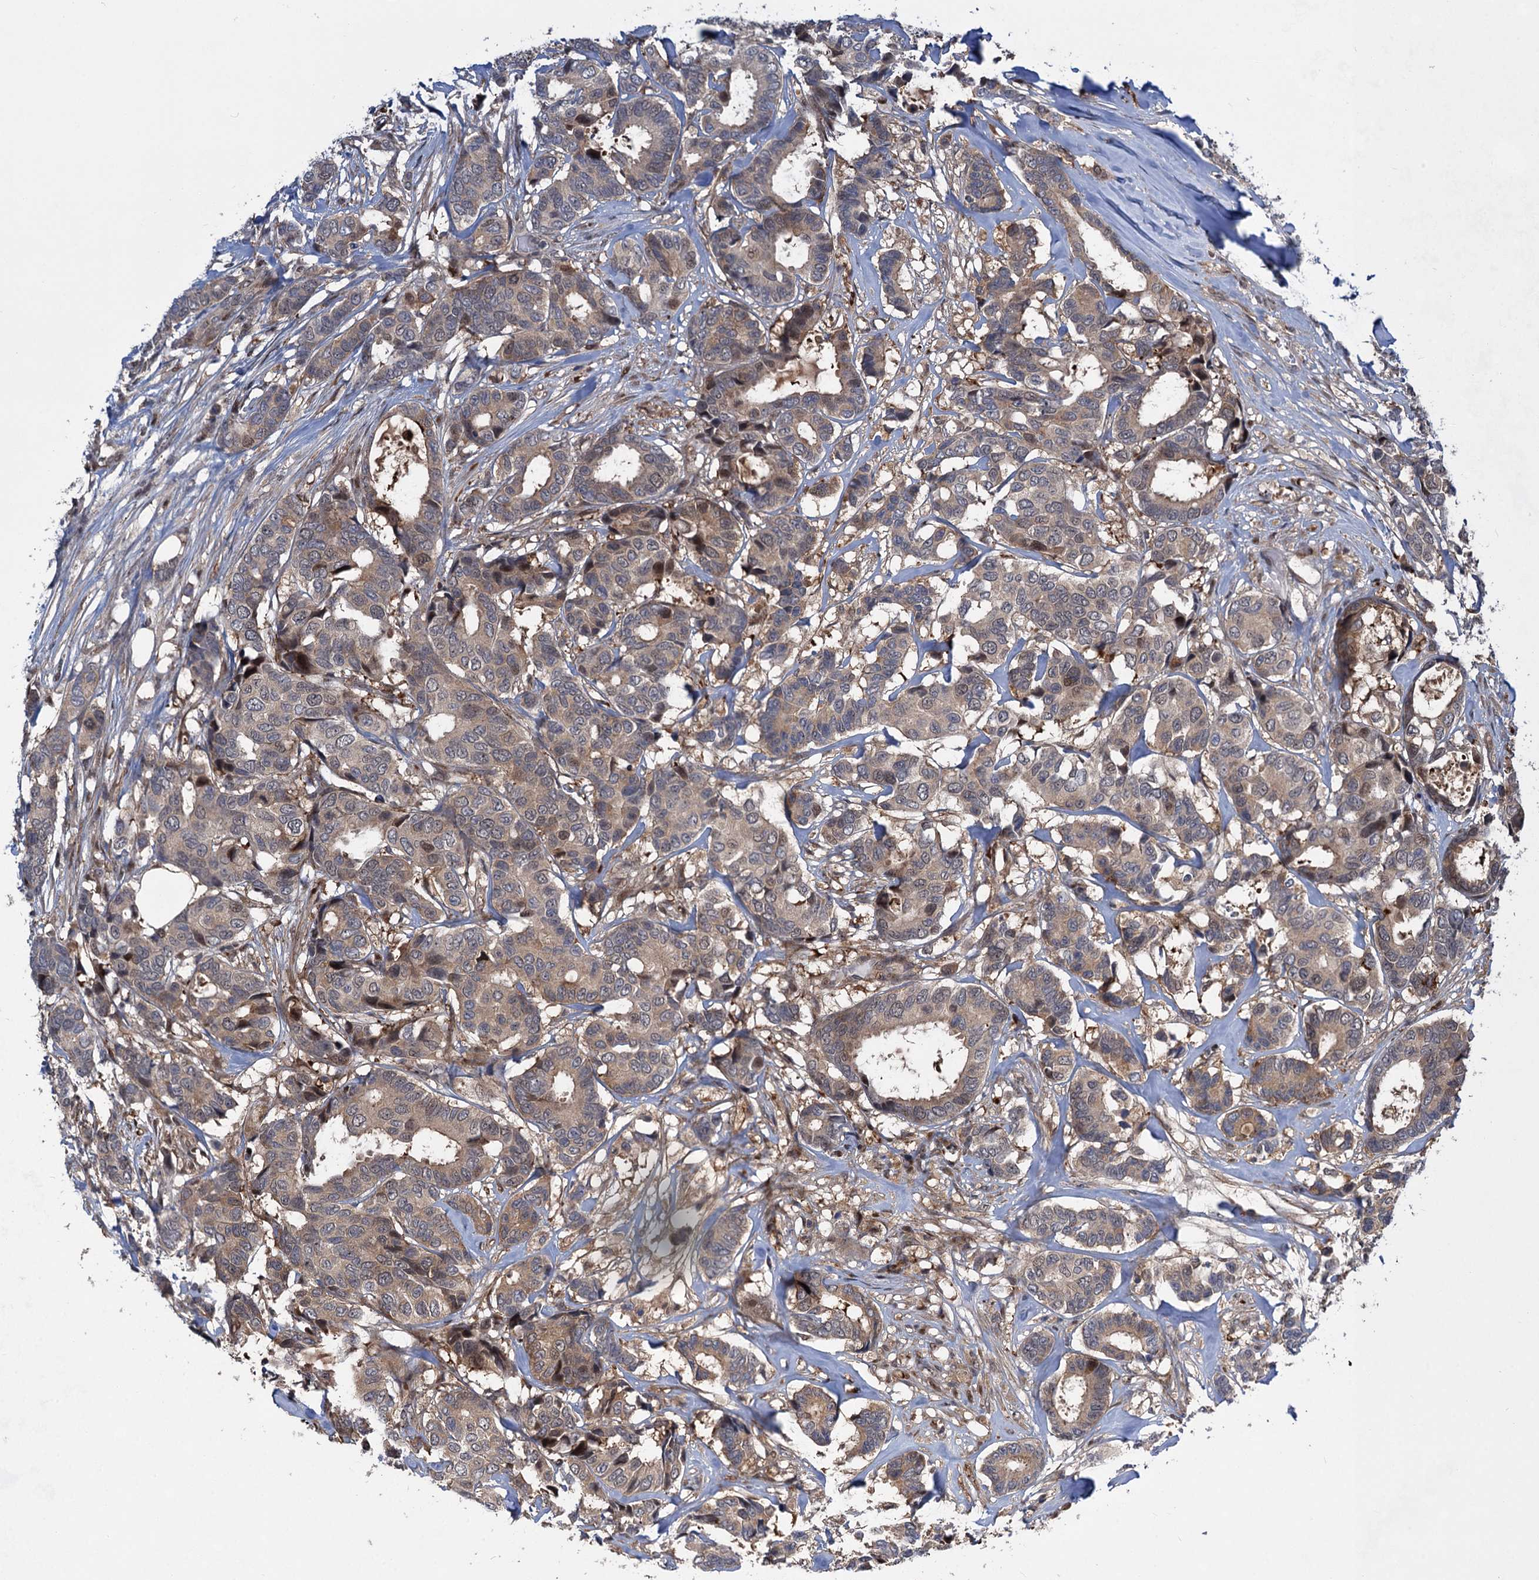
{"staining": {"intensity": "weak", "quantity": ">75%", "location": "cytoplasmic/membranous,nuclear"}, "tissue": "breast cancer", "cell_type": "Tumor cells", "image_type": "cancer", "snomed": [{"axis": "morphology", "description": "Duct carcinoma"}, {"axis": "topography", "description": "Breast"}], "caption": "Immunohistochemical staining of breast cancer reveals low levels of weak cytoplasmic/membranous and nuclear protein expression in approximately >75% of tumor cells. The staining was performed using DAB, with brown indicating positive protein expression. Nuclei are stained blue with hematoxylin.", "gene": "GPBP1", "patient": {"sex": "female", "age": 87}}